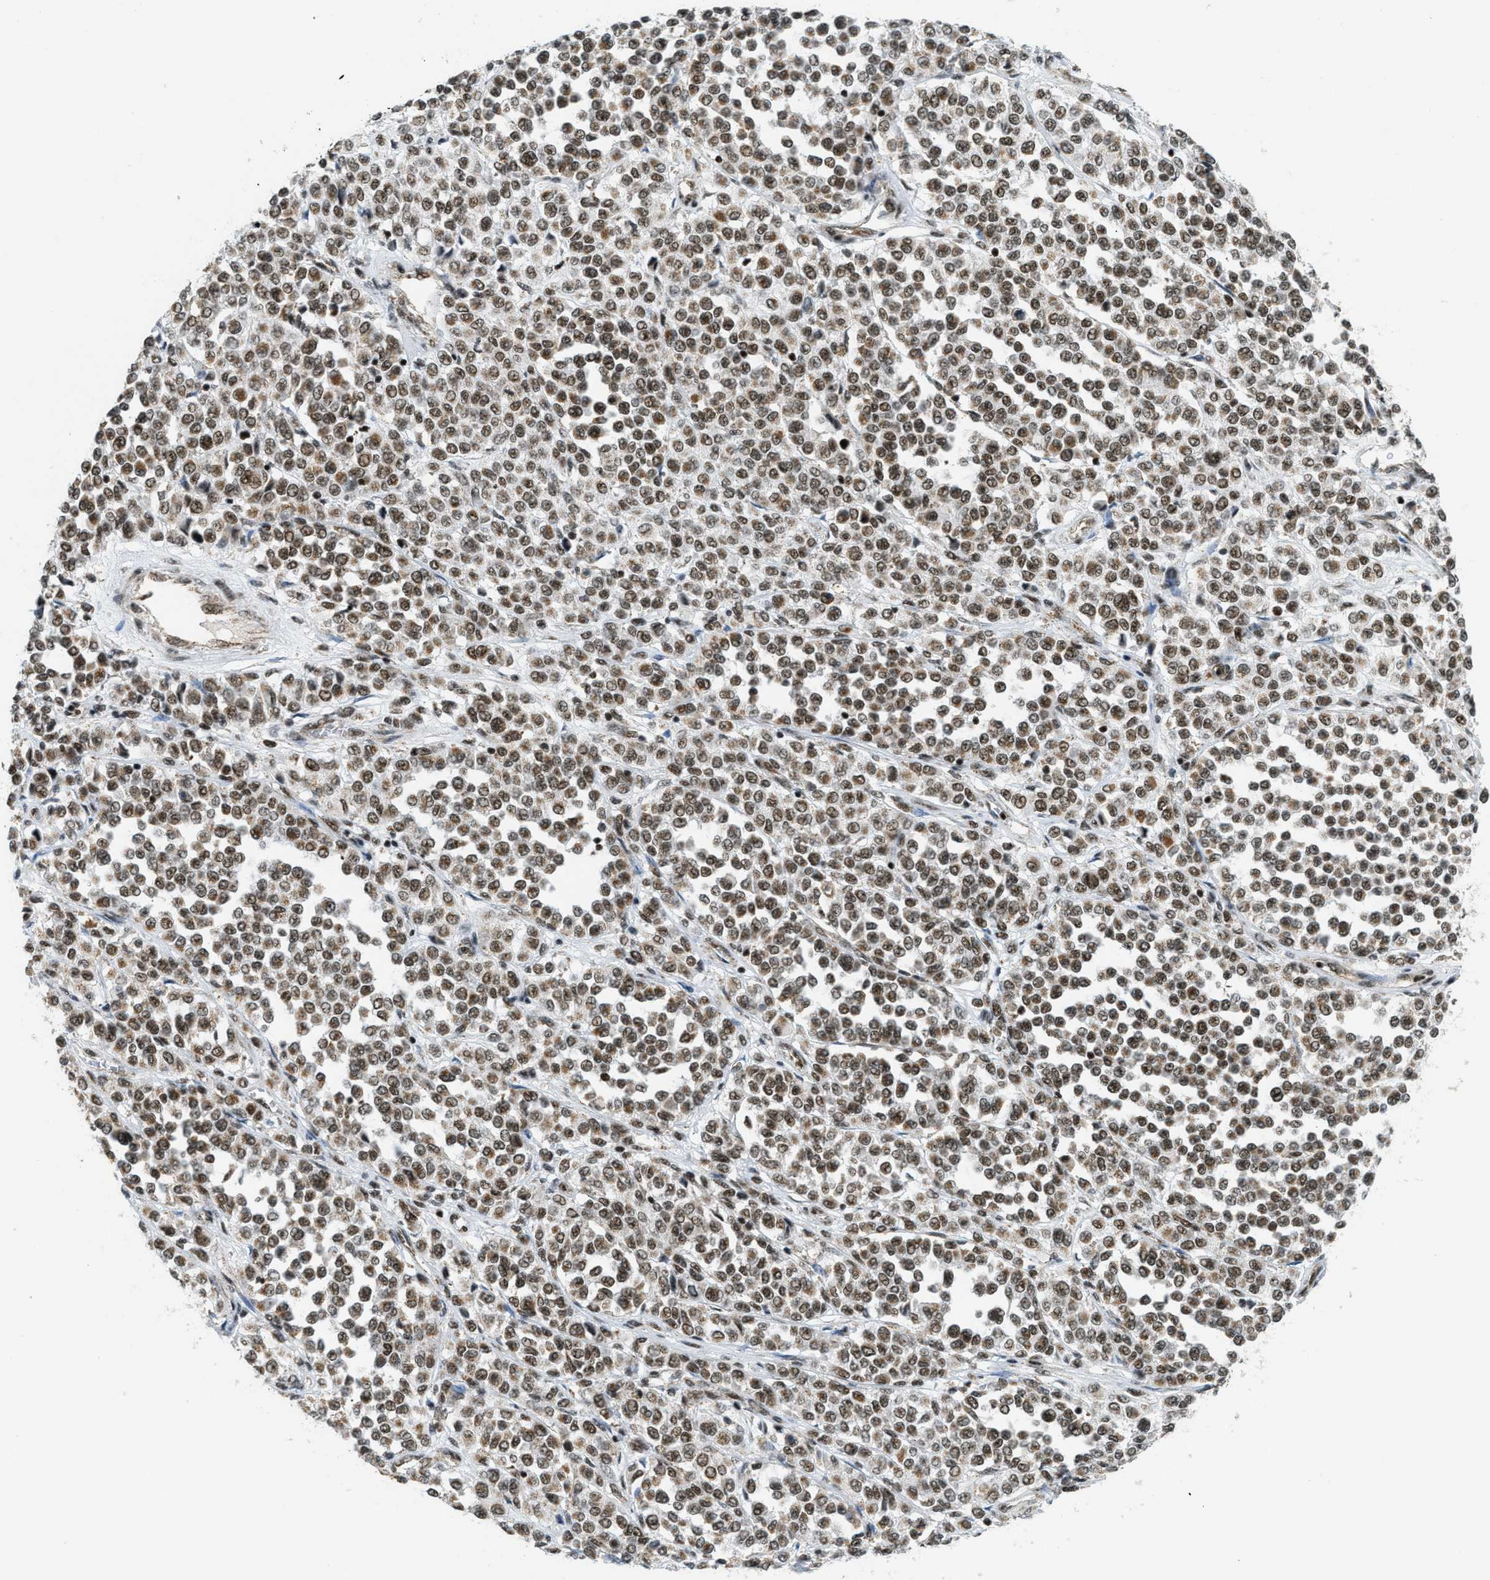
{"staining": {"intensity": "moderate", "quantity": ">75%", "location": "nuclear"}, "tissue": "melanoma", "cell_type": "Tumor cells", "image_type": "cancer", "snomed": [{"axis": "morphology", "description": "Malignant melanoma, Metastatic site"}, {"axis": "topography", "description": "Pancreas"}], "caption": "Brown immunohistochemical staining in human malignant melanoma (metastatic site) displays moderate nuclear expression in about >75% of tumor cells.", "gene": "GABPB1", "patient": {"sex": "female", "age": 30}}